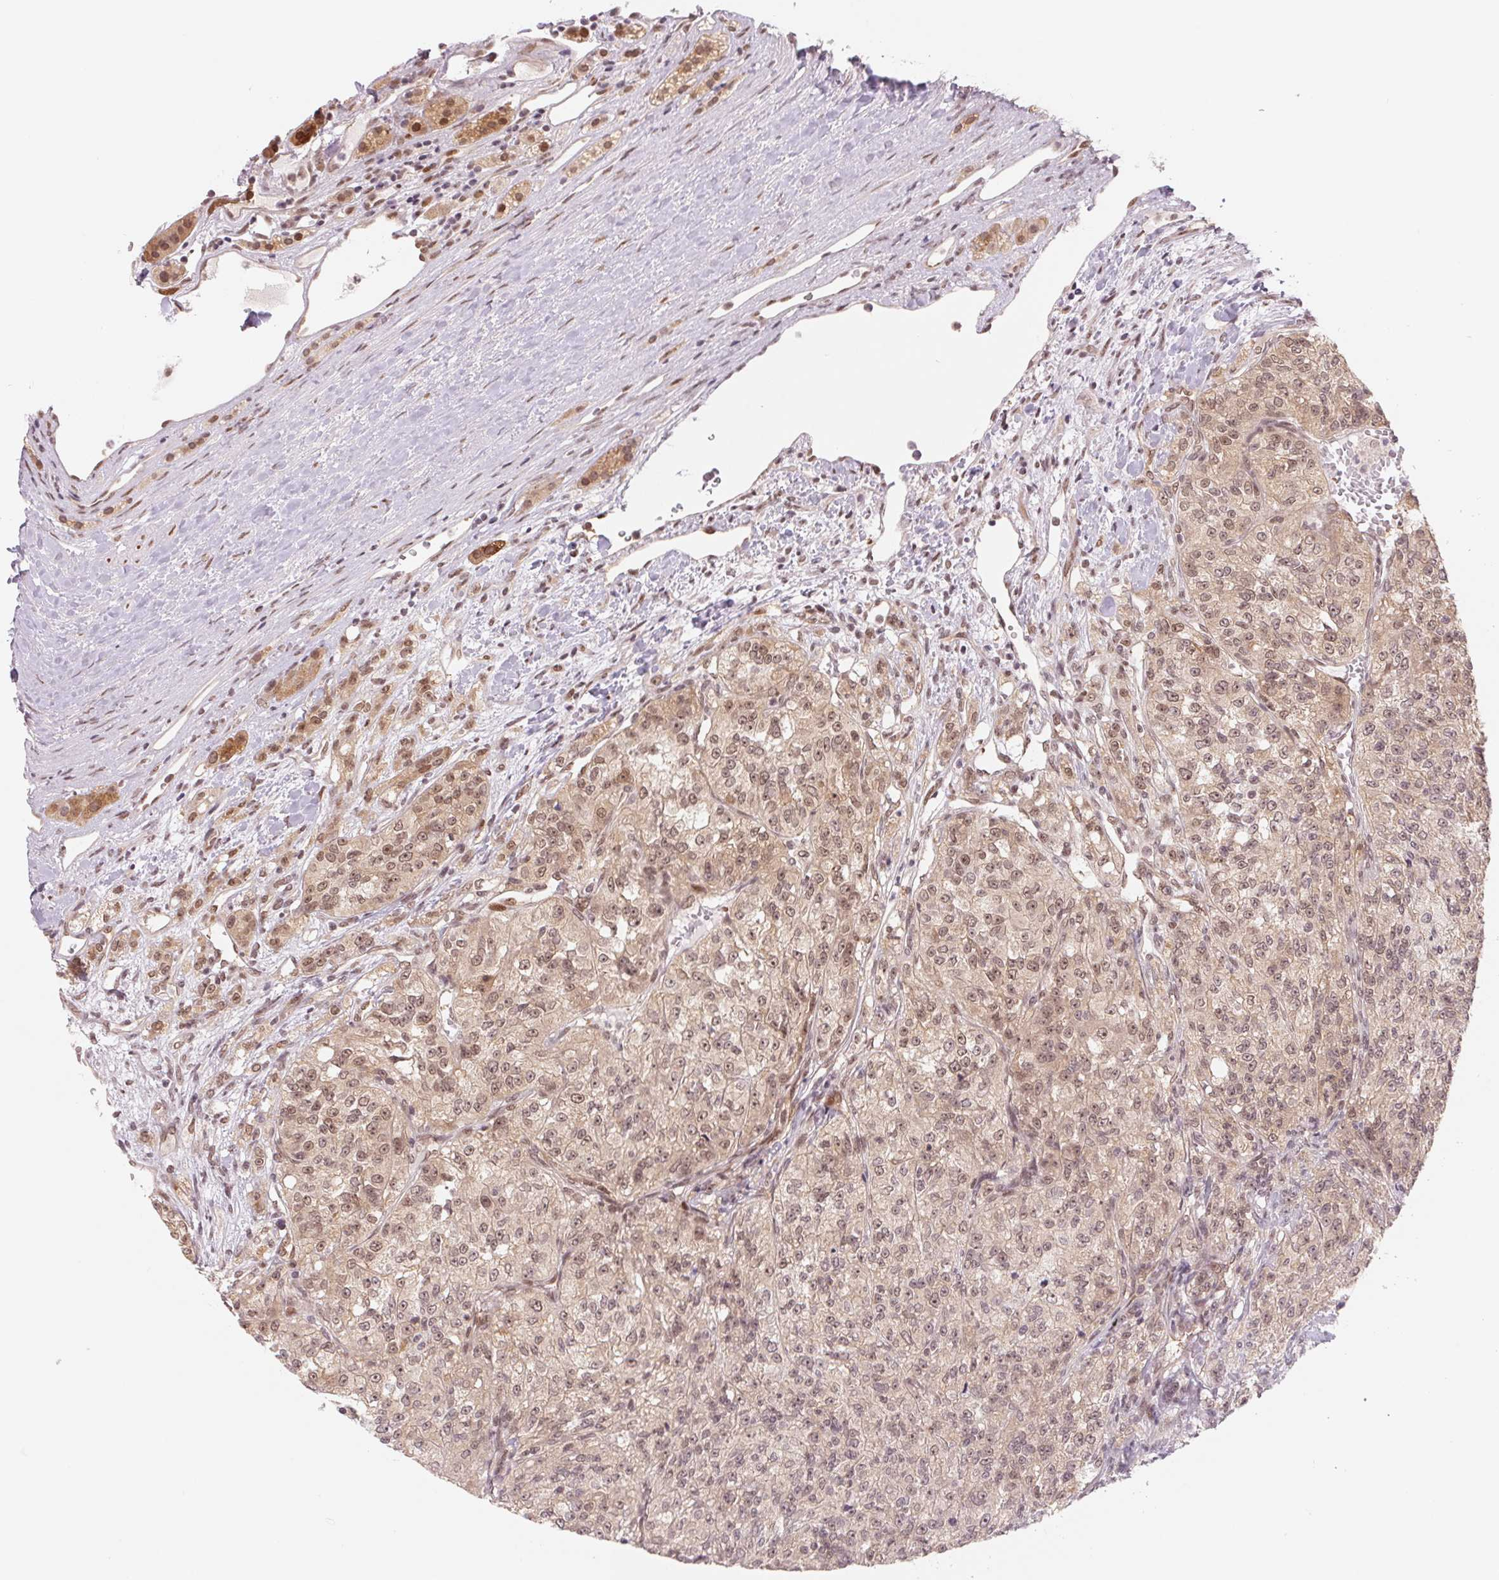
{"staining": {"intensity": "weak", "quantity": ">75%", "location": "cytoplasmic/membranous,nuclear"}, "tissue": "renal cancer", "cell_type": "Tumor cells", "image_type": "cancer", "snomed": [{"axis": "morphology", "description": "Adenocarcinoma, NOS"}, {"axis": "topography", "description": "Kidney"}], "caption": "Immunohistochemical staining of human renal cancer demonstrates low levels of weak cytoplasmic/membranous and nuclear expression in about >75% of tumor cells.", "gene": "DNAJB6", "patient": {"sex": "female", "age": 63}}